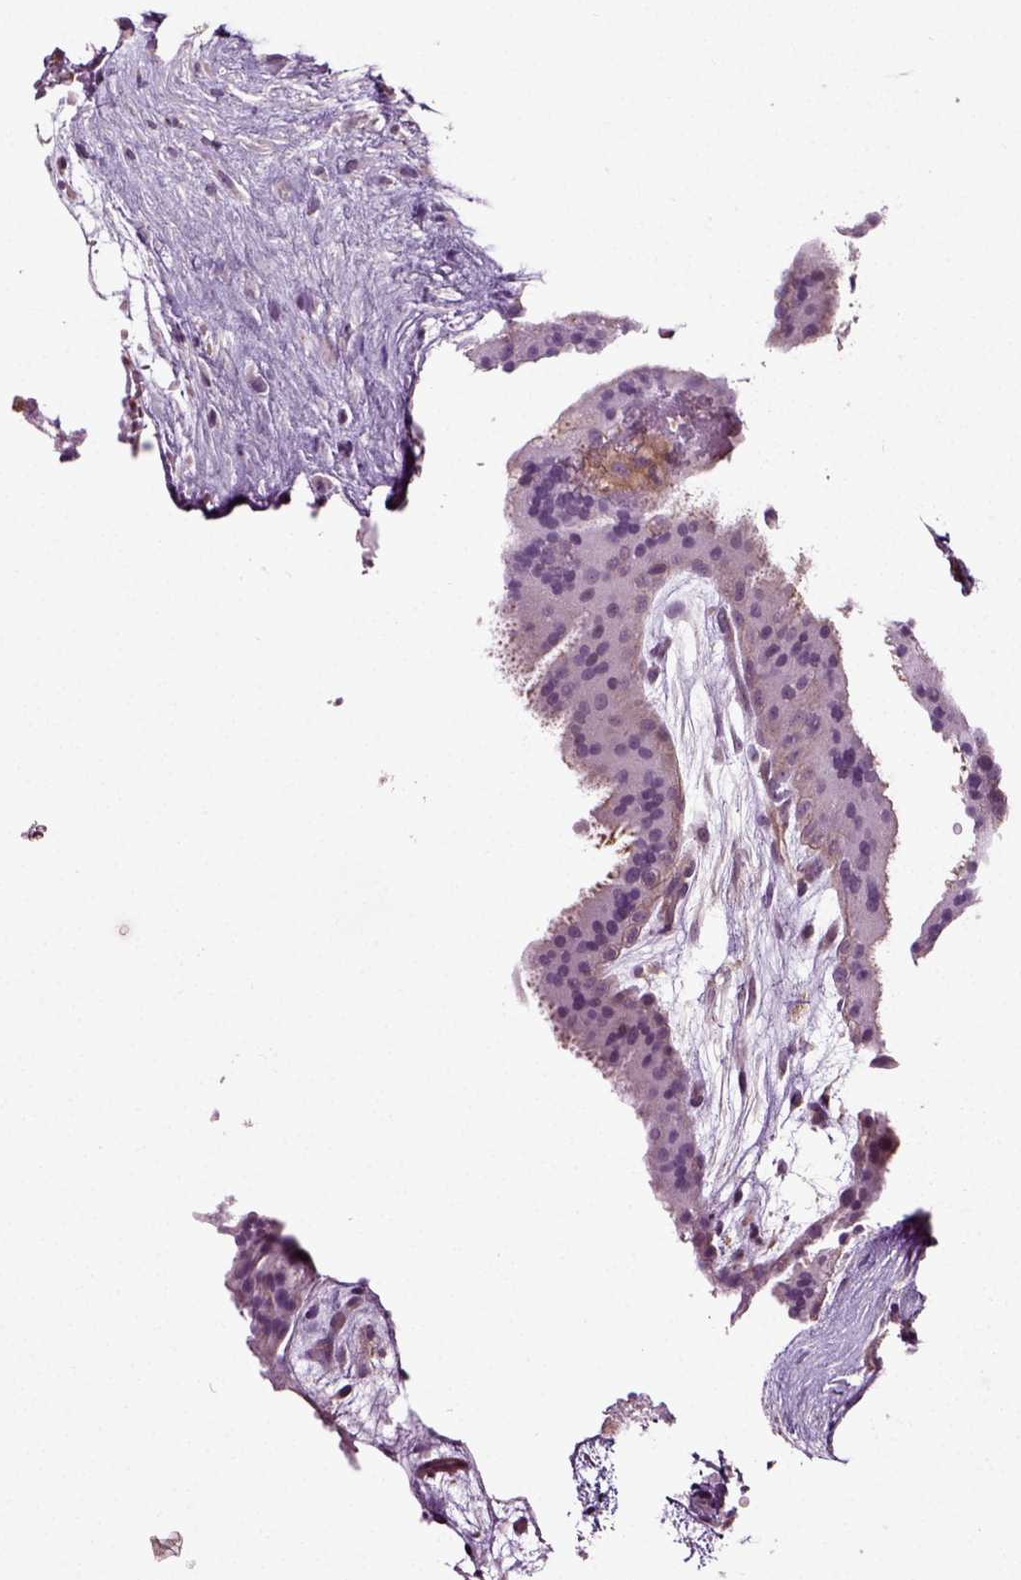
{"staining": {"intensity": "moderate", "quantity": "<25%", "location": "cytoplasmic/membranous"}, "tissue": "placenta", "cell_type": "Decidual cells", "image_type": "normal", "snomed": [{"axis": "morphology", "description": "Normal tissue, NOS"}, {"axis": "topography", "description": "Placenta"}], "caption": "Placenta stained with a brown dye demonstrates moderate cytoplasmic/membranous positive expression in approximately <25% of decidual cells.", "gene": "RHOF", "patient": {"sex": "female", "age": 19}}